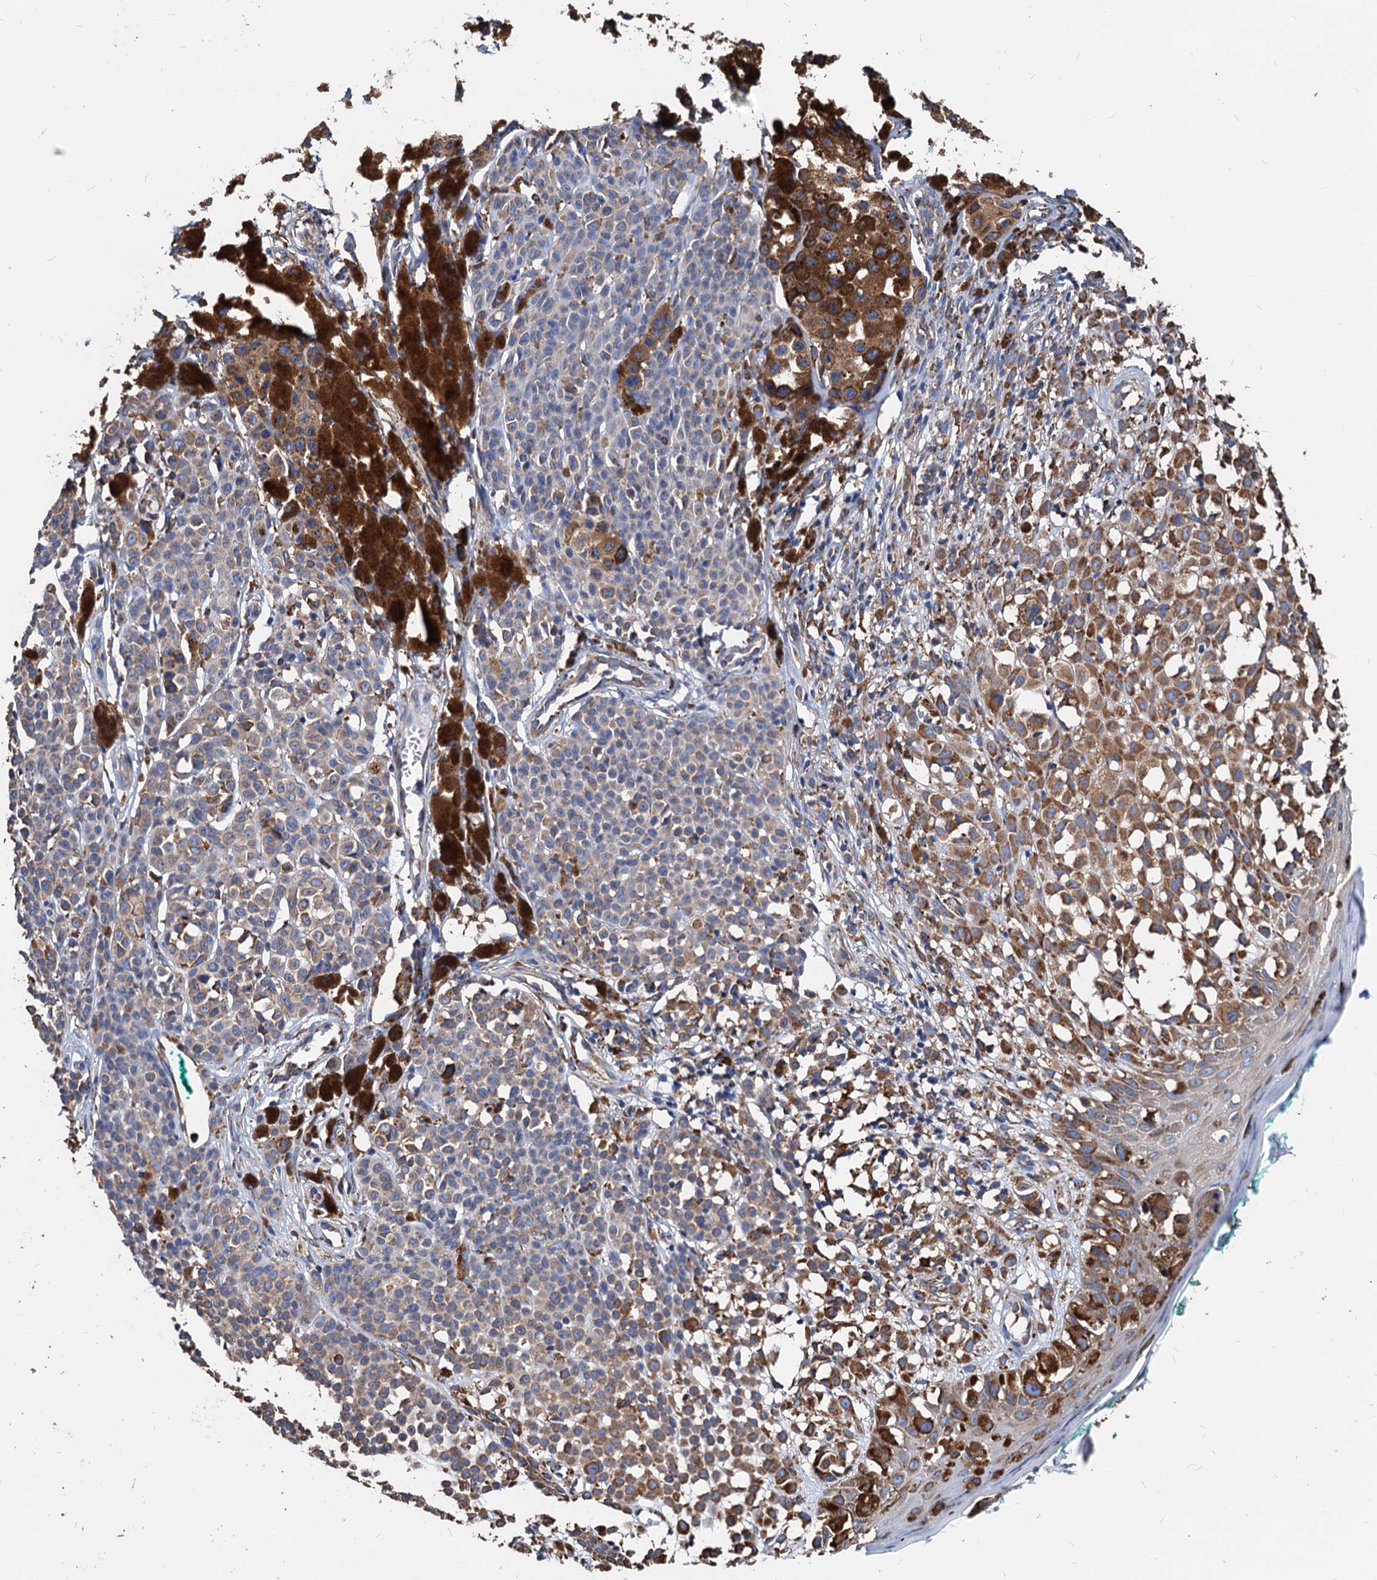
{"staining": {"intensity": "moderate", "quantity": "25%-75%", "location": "cytoplasmic/membranous"}, "tissue": "melanoma", "cell_type": "Tumor cells", "image_type": "cancer", "snomed": [{"axis": "morphology", "description": "Malignant melanoma, NOS"}, {"axis": "topography", "description": "Skin of leg"}], "caption": "Immunohistochemistry image of melanoma stained for a protein (brown), which exhibits medium levels of moderate cytoplasmic/membranous expression in approximately 25%-75% of tumor cells.", "gene": "HSPA5", "patient": {"sex": "female", "age": 72}}